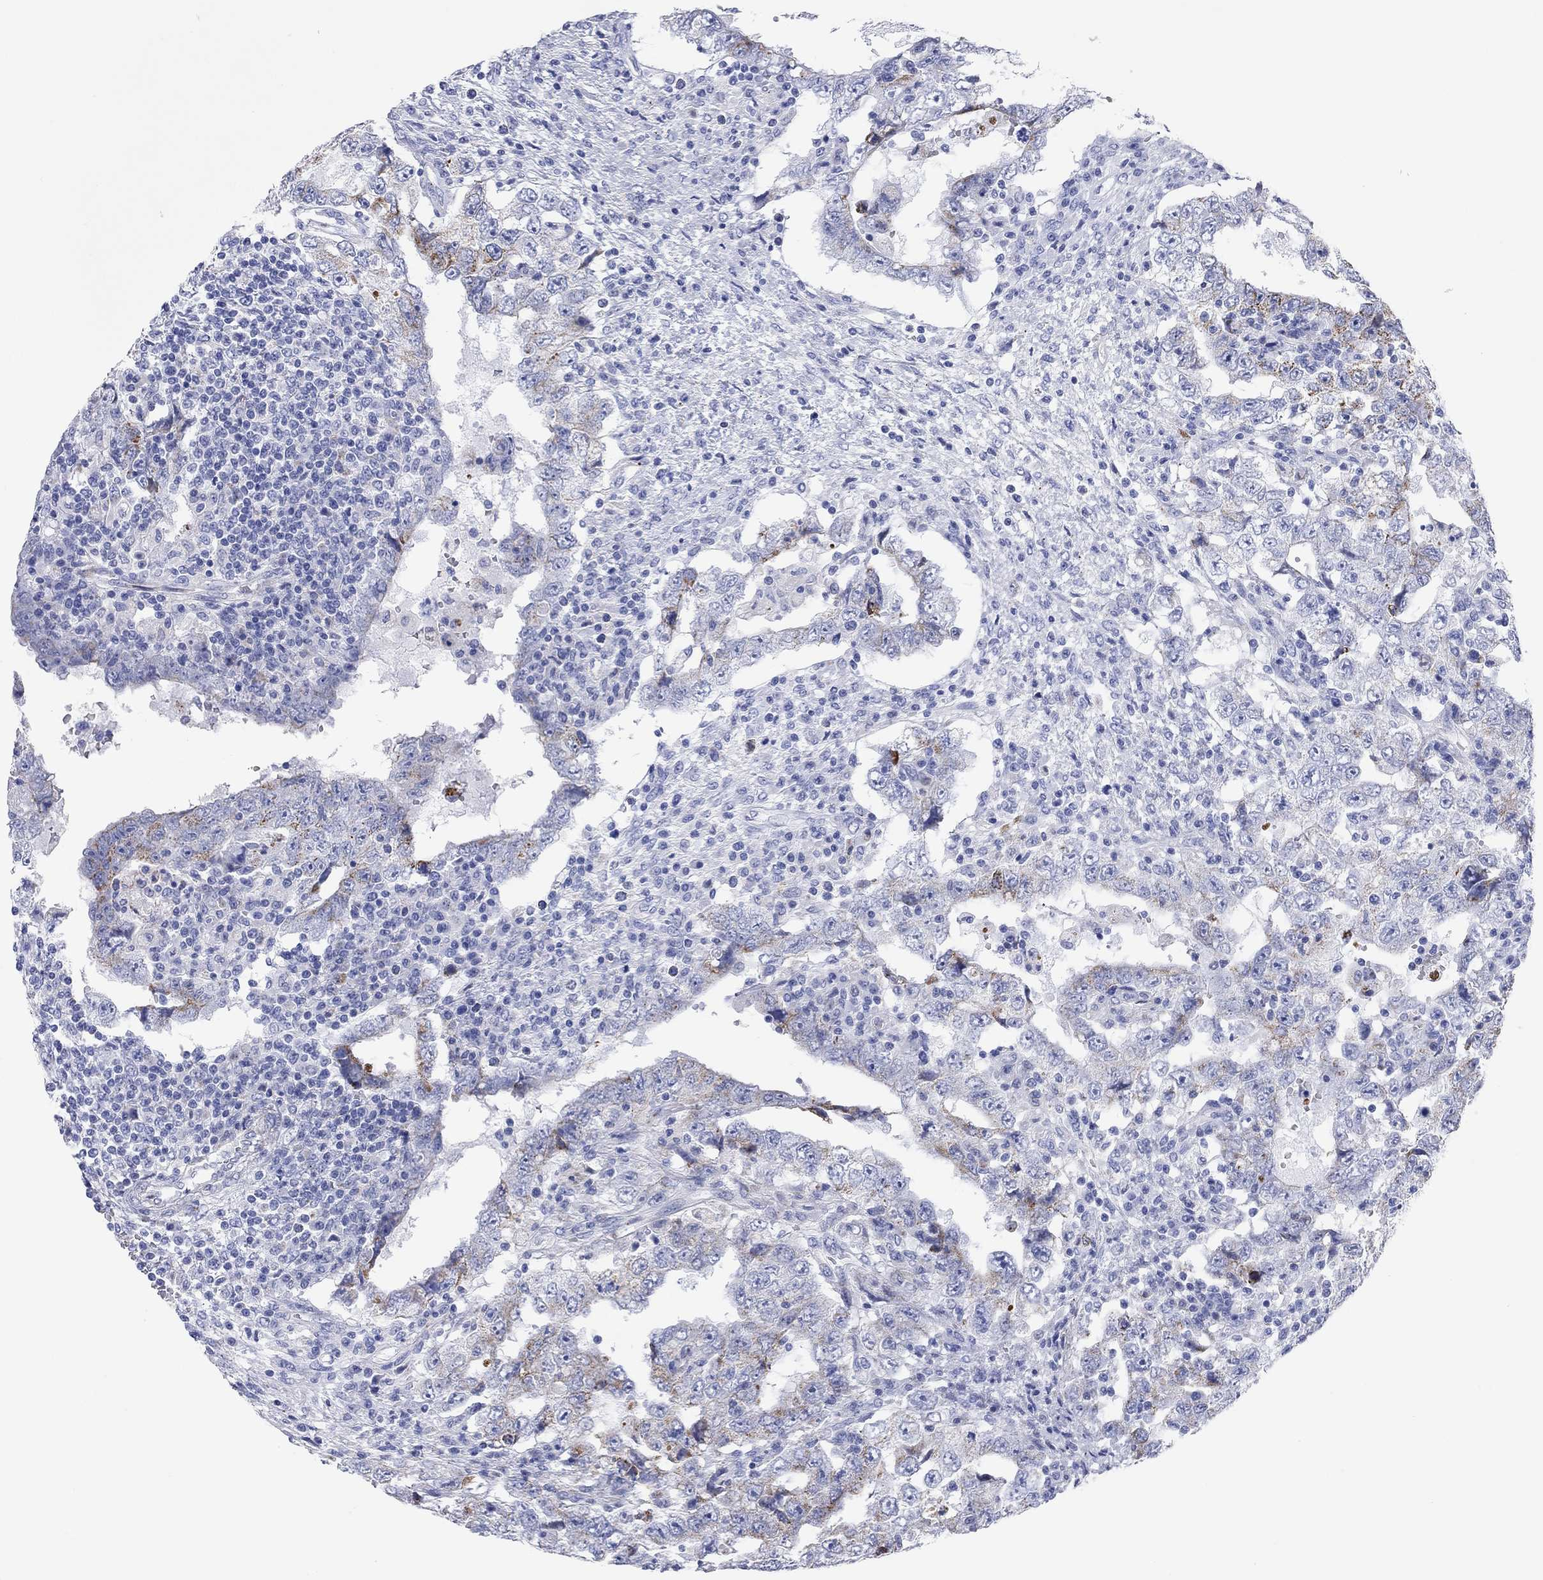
{"staining": {"intensity": "moderate", "quantity": "25%-75%", "location": "cytoplasmic/membranous"}, "tissue": "testis cancer", "cell_type": "Tumor cells", "image_type": "cancer", "snomed": [{"axis": "morphology", "description": "Carcinoma, Embryonal, NOS"}, {"axis": "topography", "description": "Testis"}], "caption": "This photomicrograph shows IHC staining of testis embryonal carcinoma, with medium moderate cytoplasmic/membranous staining in approximately 25%-75% of tumor cells.", "gene": "CHI3L2", "patient": {"sex": "male", "age": 26}}